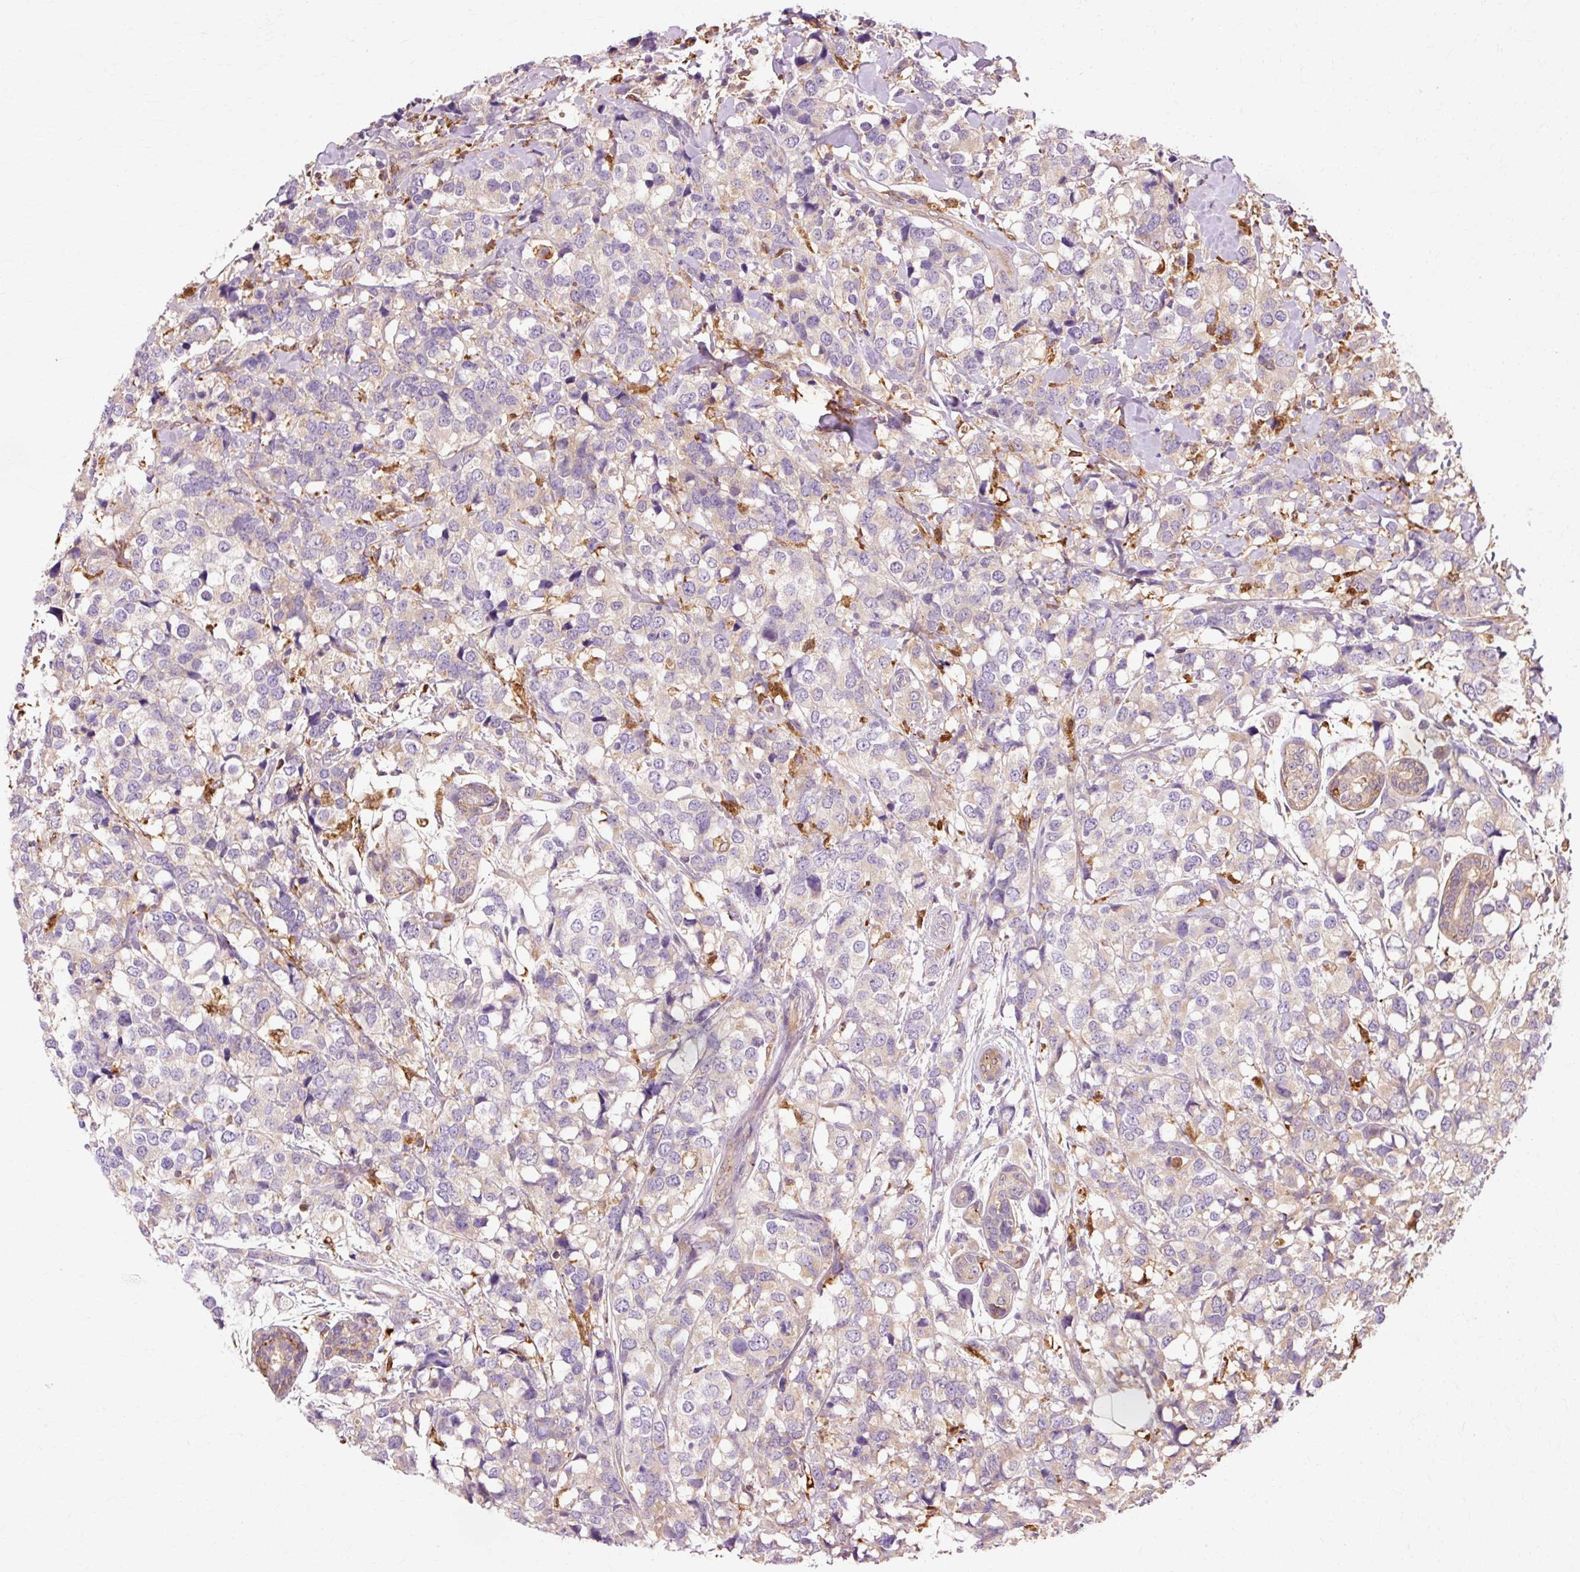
{"staining": {"intensity": "negative", "quantity": "none", "location": "none"}, "tissue": "breast cancer", "cell_type": "Tumor cells", "image_type": "cancer", "snomed": [{"axis": "morphology", "description": "Lobular carcinoma"}, {"axis": "topography", "description": "Breast"}], "caption": "IHC histopathology image of human lobular carcinoma (breast) stained for a protein (brown), which shows no staining in tumor cells.", "gene": "GPX1", "patient": {"sex": "female", "age": 59}}